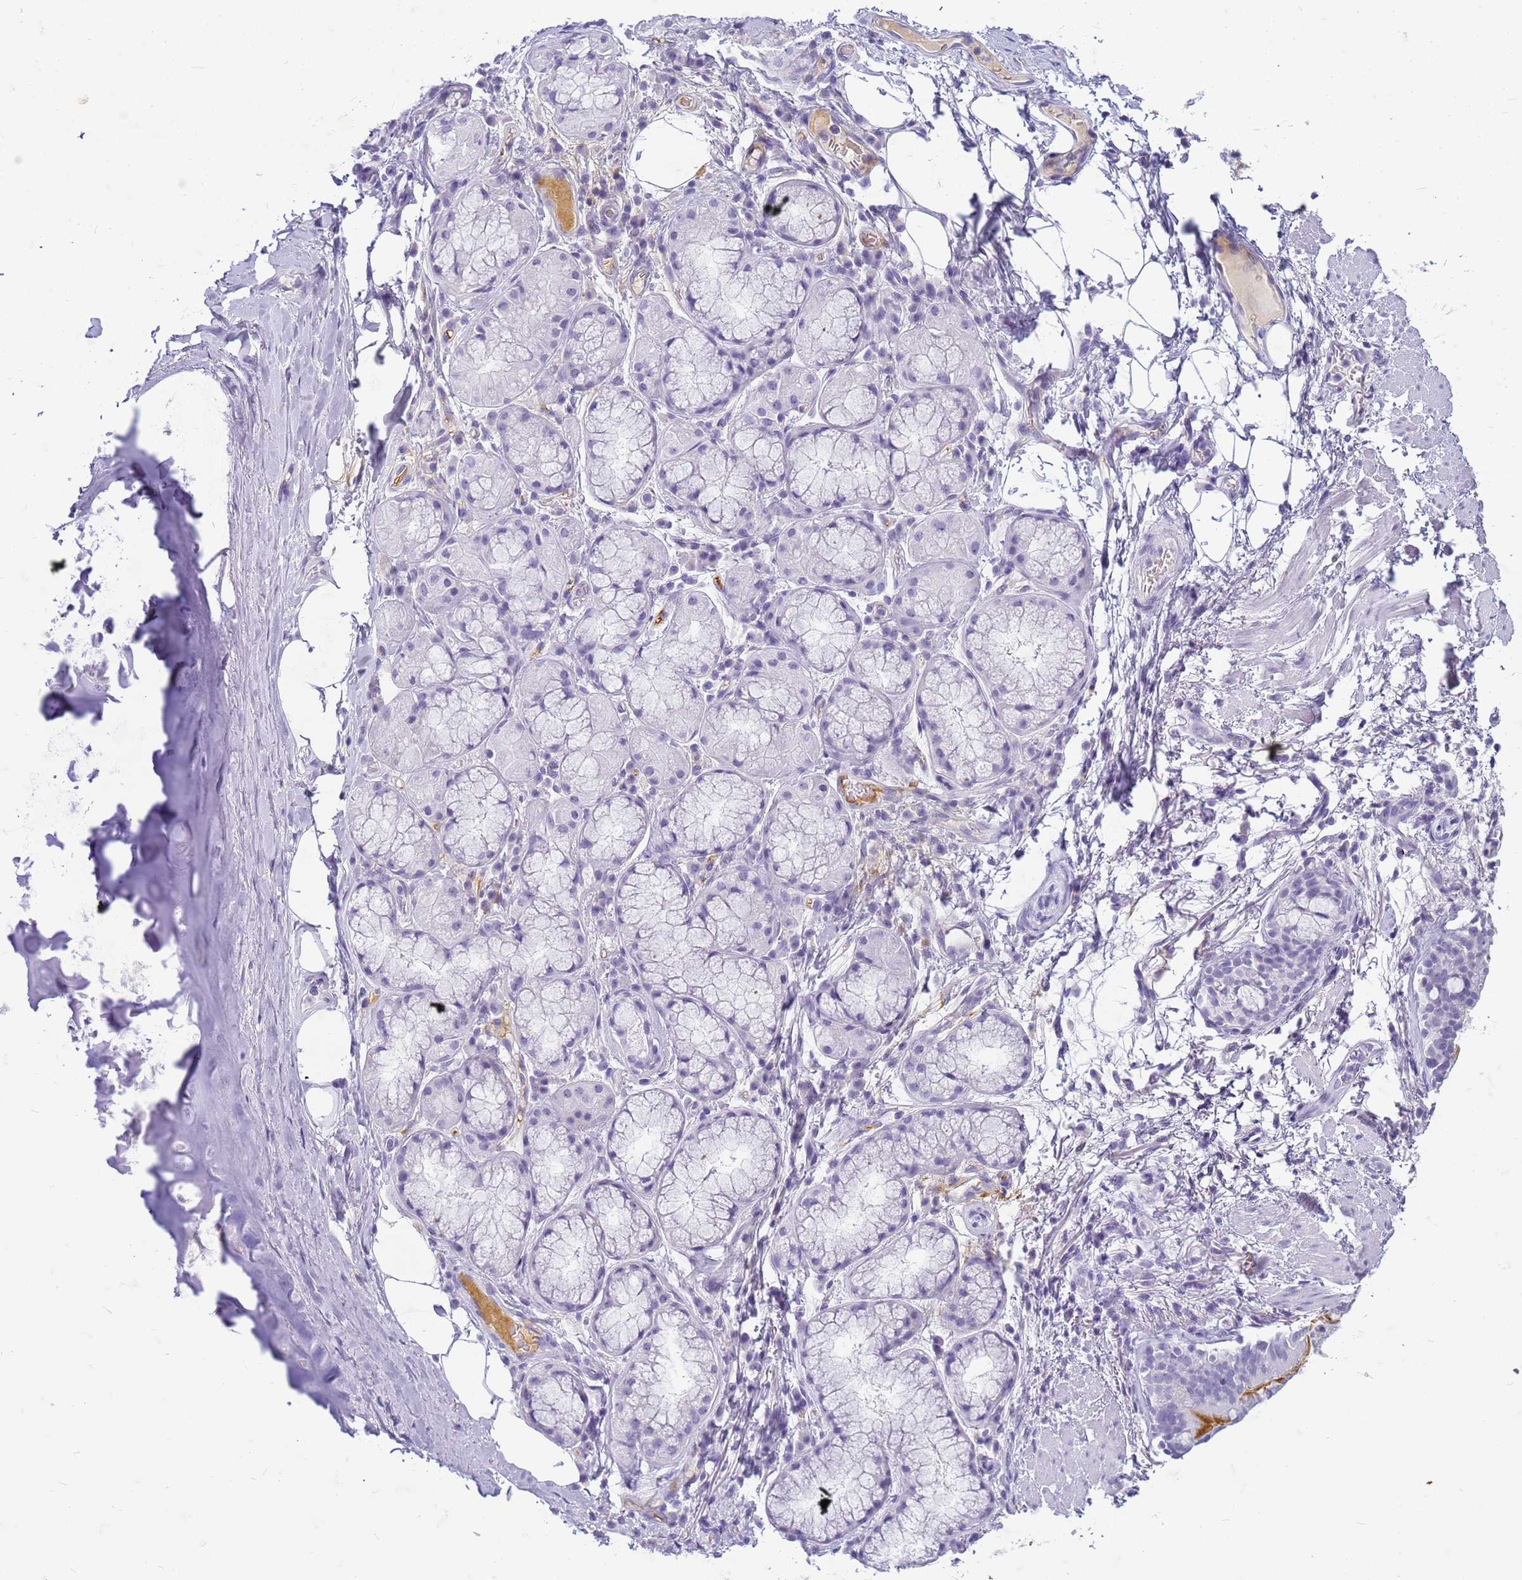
{"staining": {"intensity": "negative", "quantity": "none", "location": "none"}, "tissue": "adipose tissue", "cell_type": "Adipocytes", "image_type": "normal", "snomed": [{"axis": "morphology", "description": "Normal tissue, NOS"}, {"axis": "topography", "description": "Lymph node"}, {"axis": "topography", "description": "Cartilage tissue"}, {"axis": "topography", "description": "Bronchus"}], "caption": "The photomicrograph displays no staining of adipocytes in normal adipose tissue. (Stains: DAB (3,3'-diaminobenzidine) immunohistochemistry with hematoxylin counter stain, Microscopy: brightfield microscopy at high magnification).", "gene": "CFAP100", "patient": {"sex": "male", "age": 63}}